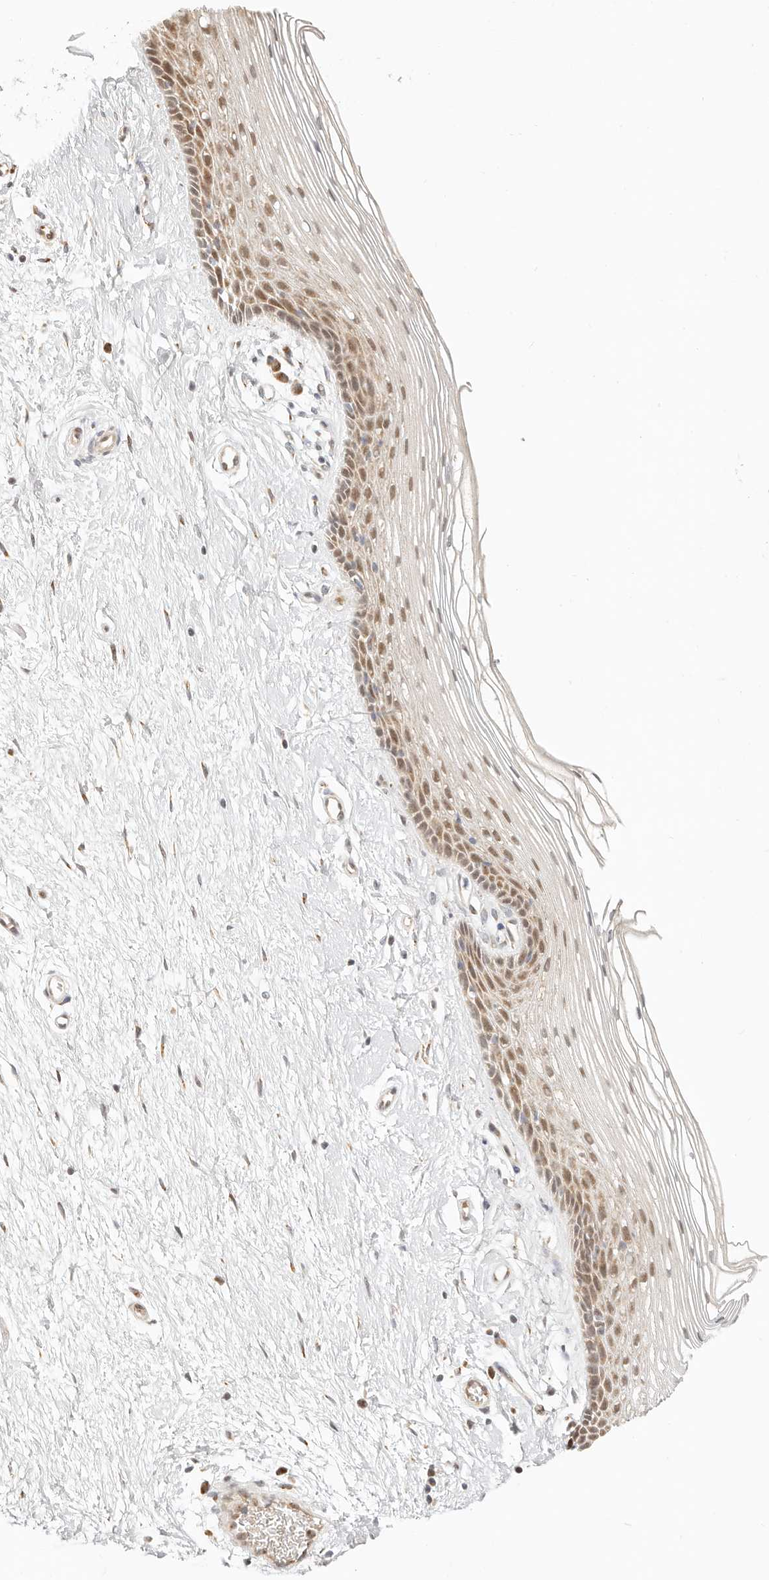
{"staining": {"intensity": "moderate", "quantity": "25%-75%", "location": "cytoplasmic/membranous"}, "tissue": "vagina", "cell_type": "Squamous epithelial cells", "image_type": "normal", "snomed": [{"axis": "morphology", "description": "Normal tissue, NOS"}, {"axis": "topography", "description": "Vagina"}], "caption": "Normal vagina exhibits moderate cytoplasmic/membranous positivity in approximately 25%-75% of squamous epithelial cells, visualized by immunohistochemistry. (DAB (3,3'-diaminobenzidine) = brown stain, brightfield microscopy at high magnification).", "gene": "FAM20B", "patient": {"sex": "female", "age": 46}}